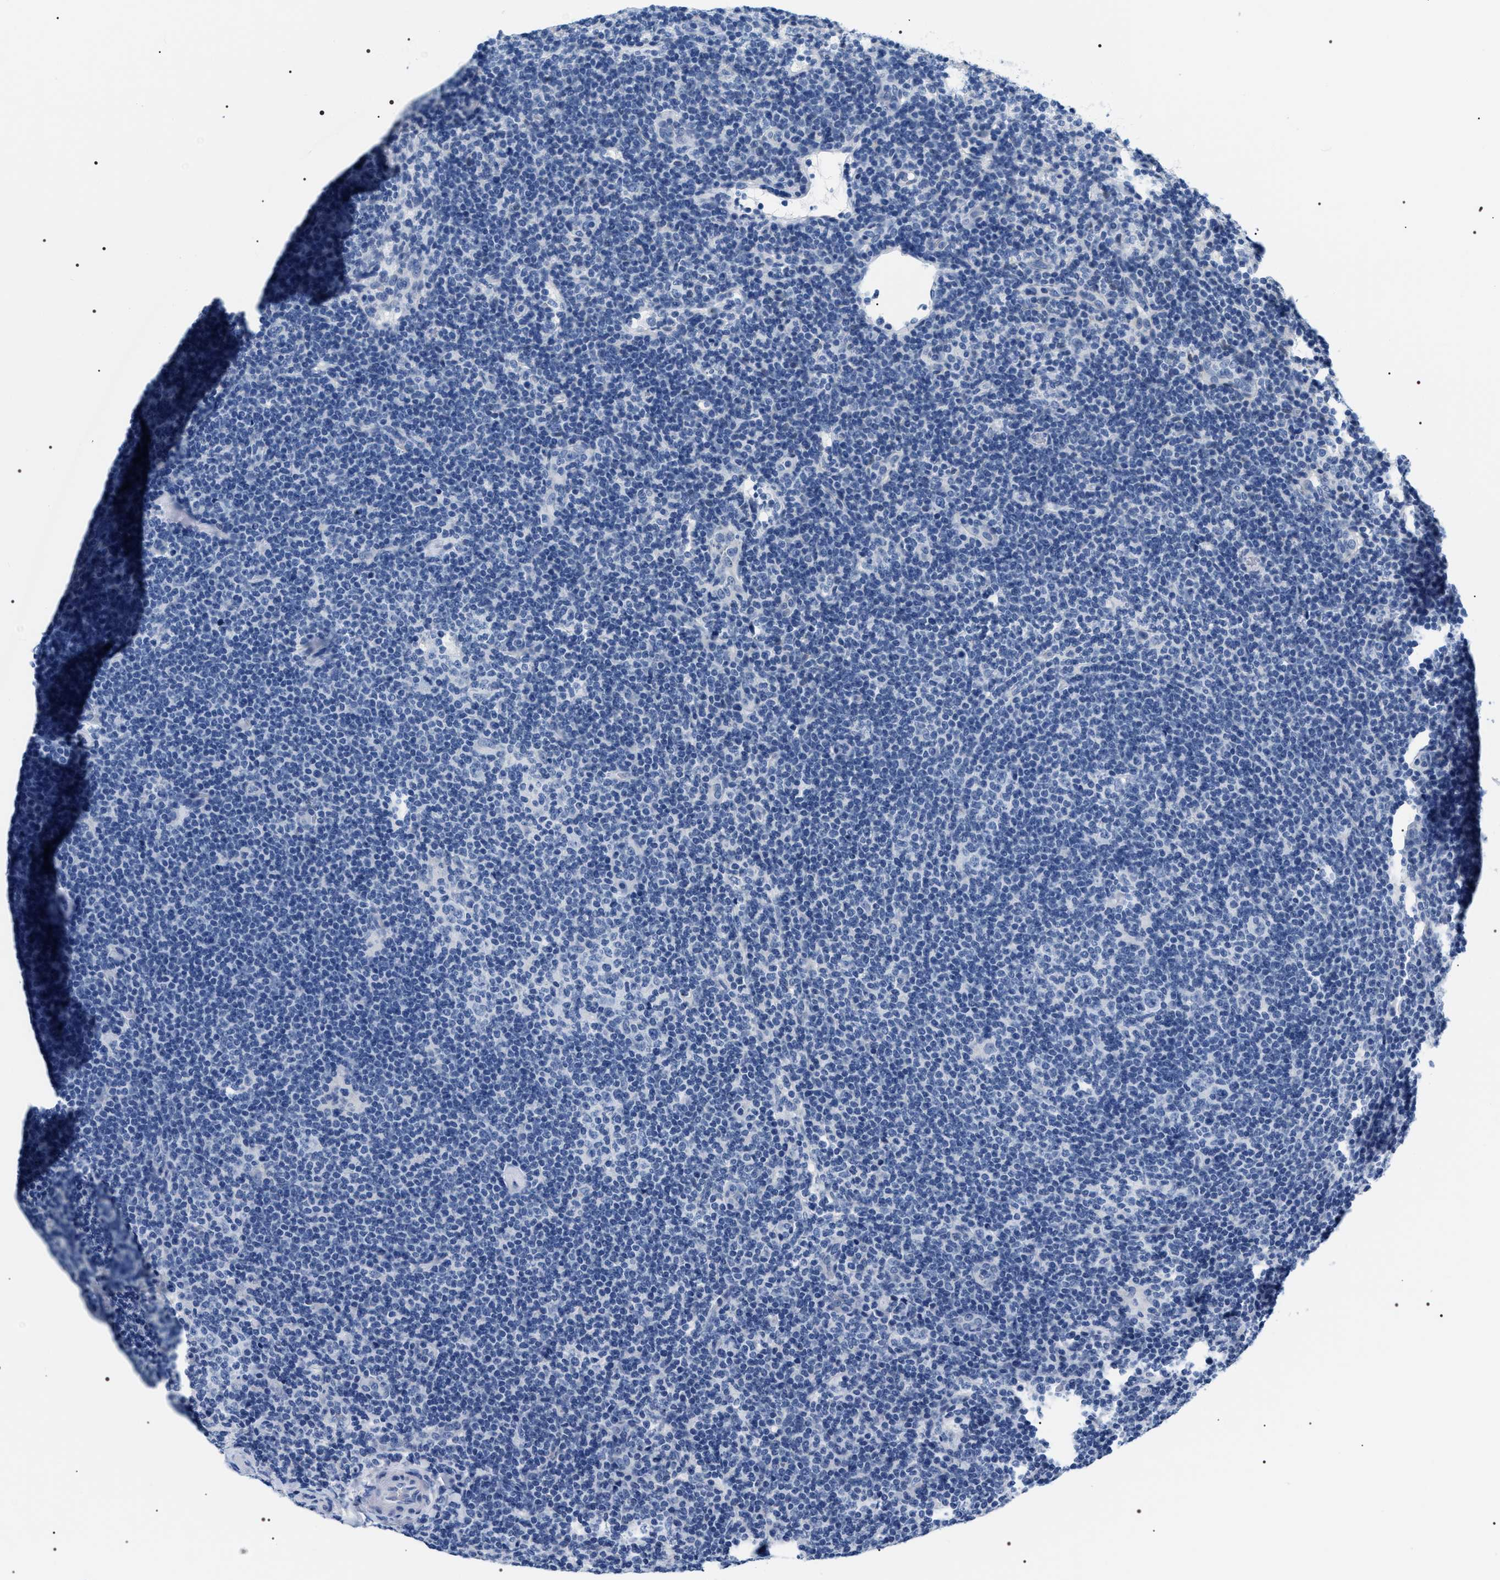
{"staining": {"intensity": "negative", "quantity": "none", "location": "none"}, "tissue": "lymphoma", "cell_type": "Tumor cells", "image_type": "cancer", "snomed": [{"axis": "morphology", "description": "Hodgkin's disease, NOS"}, {"axis": "topography", "description": "Lymph node"}], "caption": "Histopathology image shows no significant protein expression in tumor cells of lymphoma. Brightfield microscopy of immunohistochemistry stained with DAB (brown) and hematoxylin (blue), captured at high magnification.", "gene": "ADH4", "patient": {"sex": "female", "age": 57}}